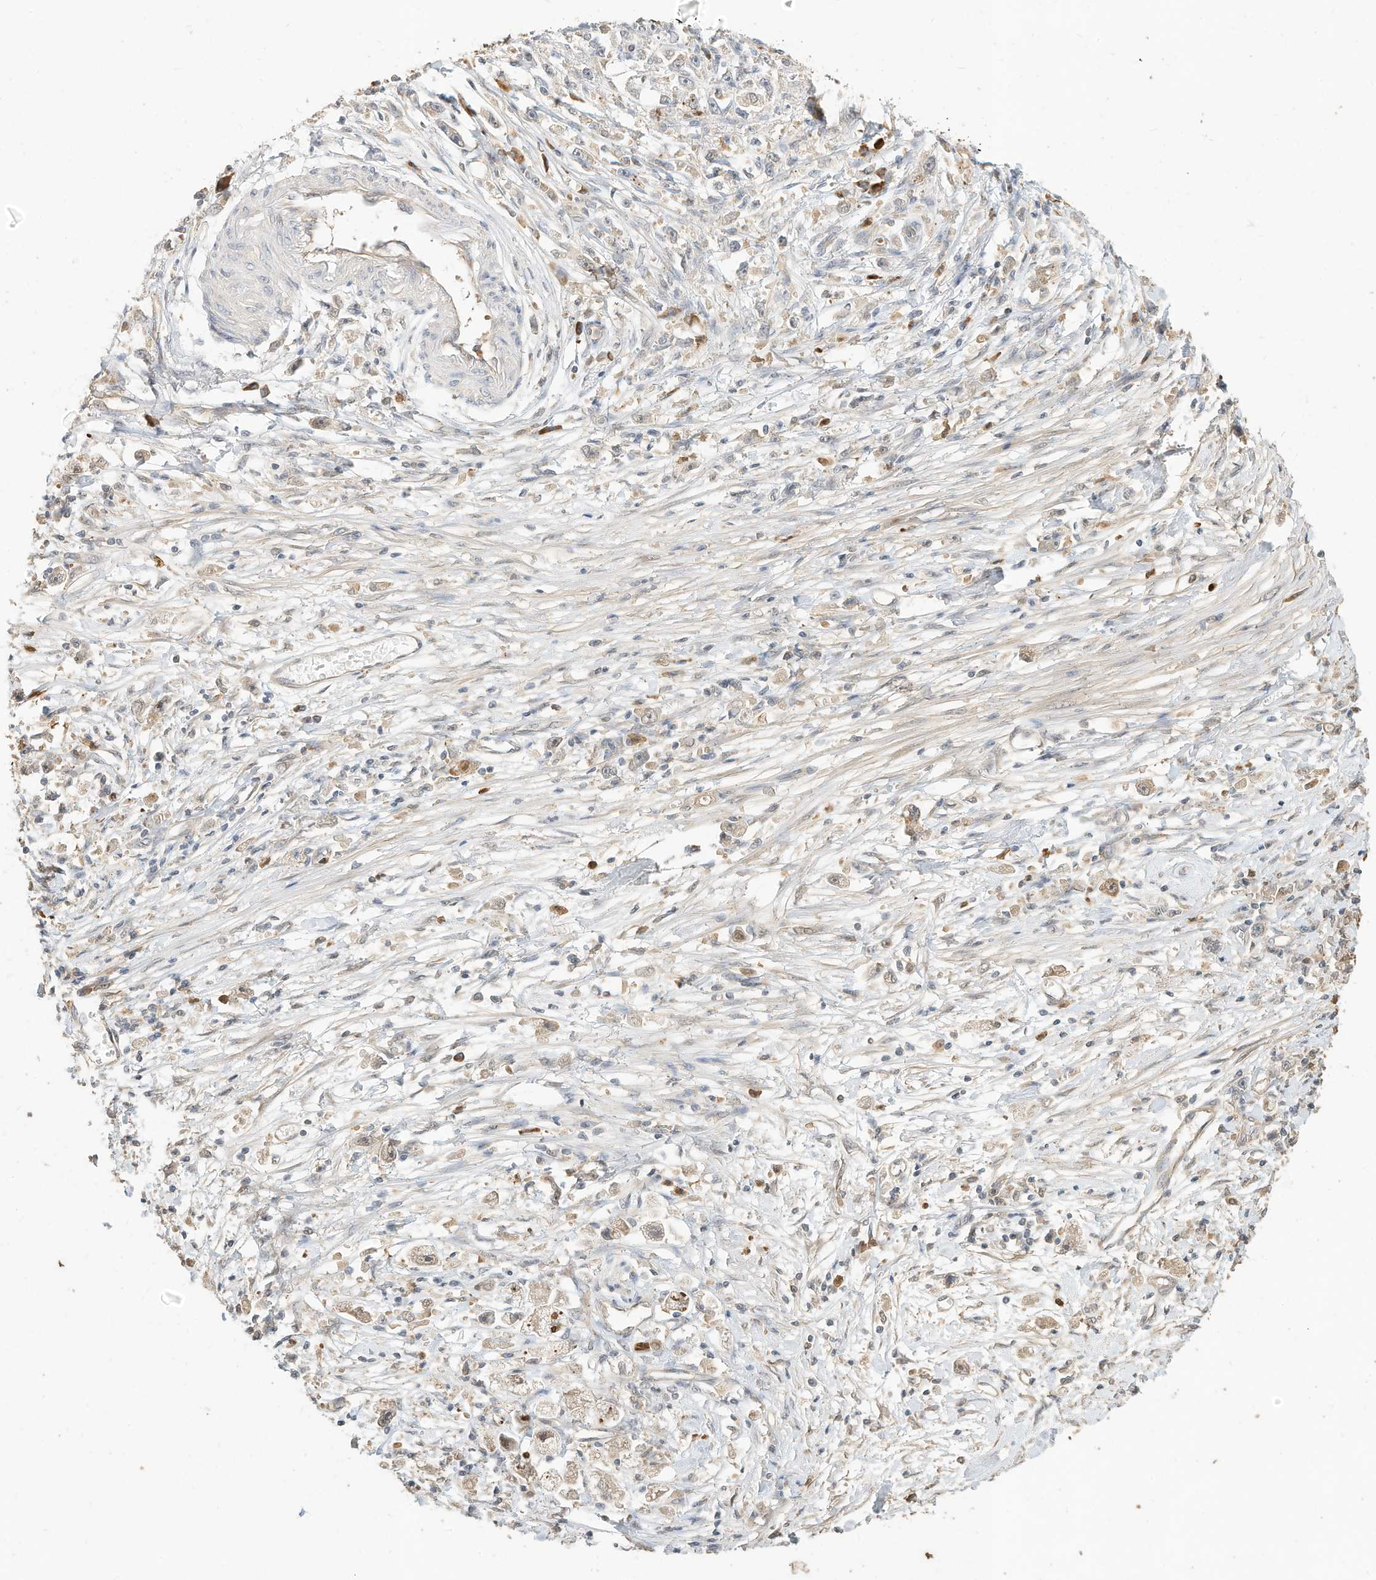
{"staining": {"intensity": "weak", "quantity": "<25%", "location": "cytoplasmic/membranous"}, "tissue": "stomach cancer", "cell_type": "Tumor cells", "image_type": "cancer", "snomed": [{"axis": "morphology", "description": "Adenocarcinoma, NOS"}, {"axis": "topography", "description": "Stomach"}], "caption": "Photomicrograph shows no significant protein positivity in tumor cells of stomach cancer (adenocarcinoma).", "gene": "OFD1", "patient": {"sex": "female", "age": 59}}